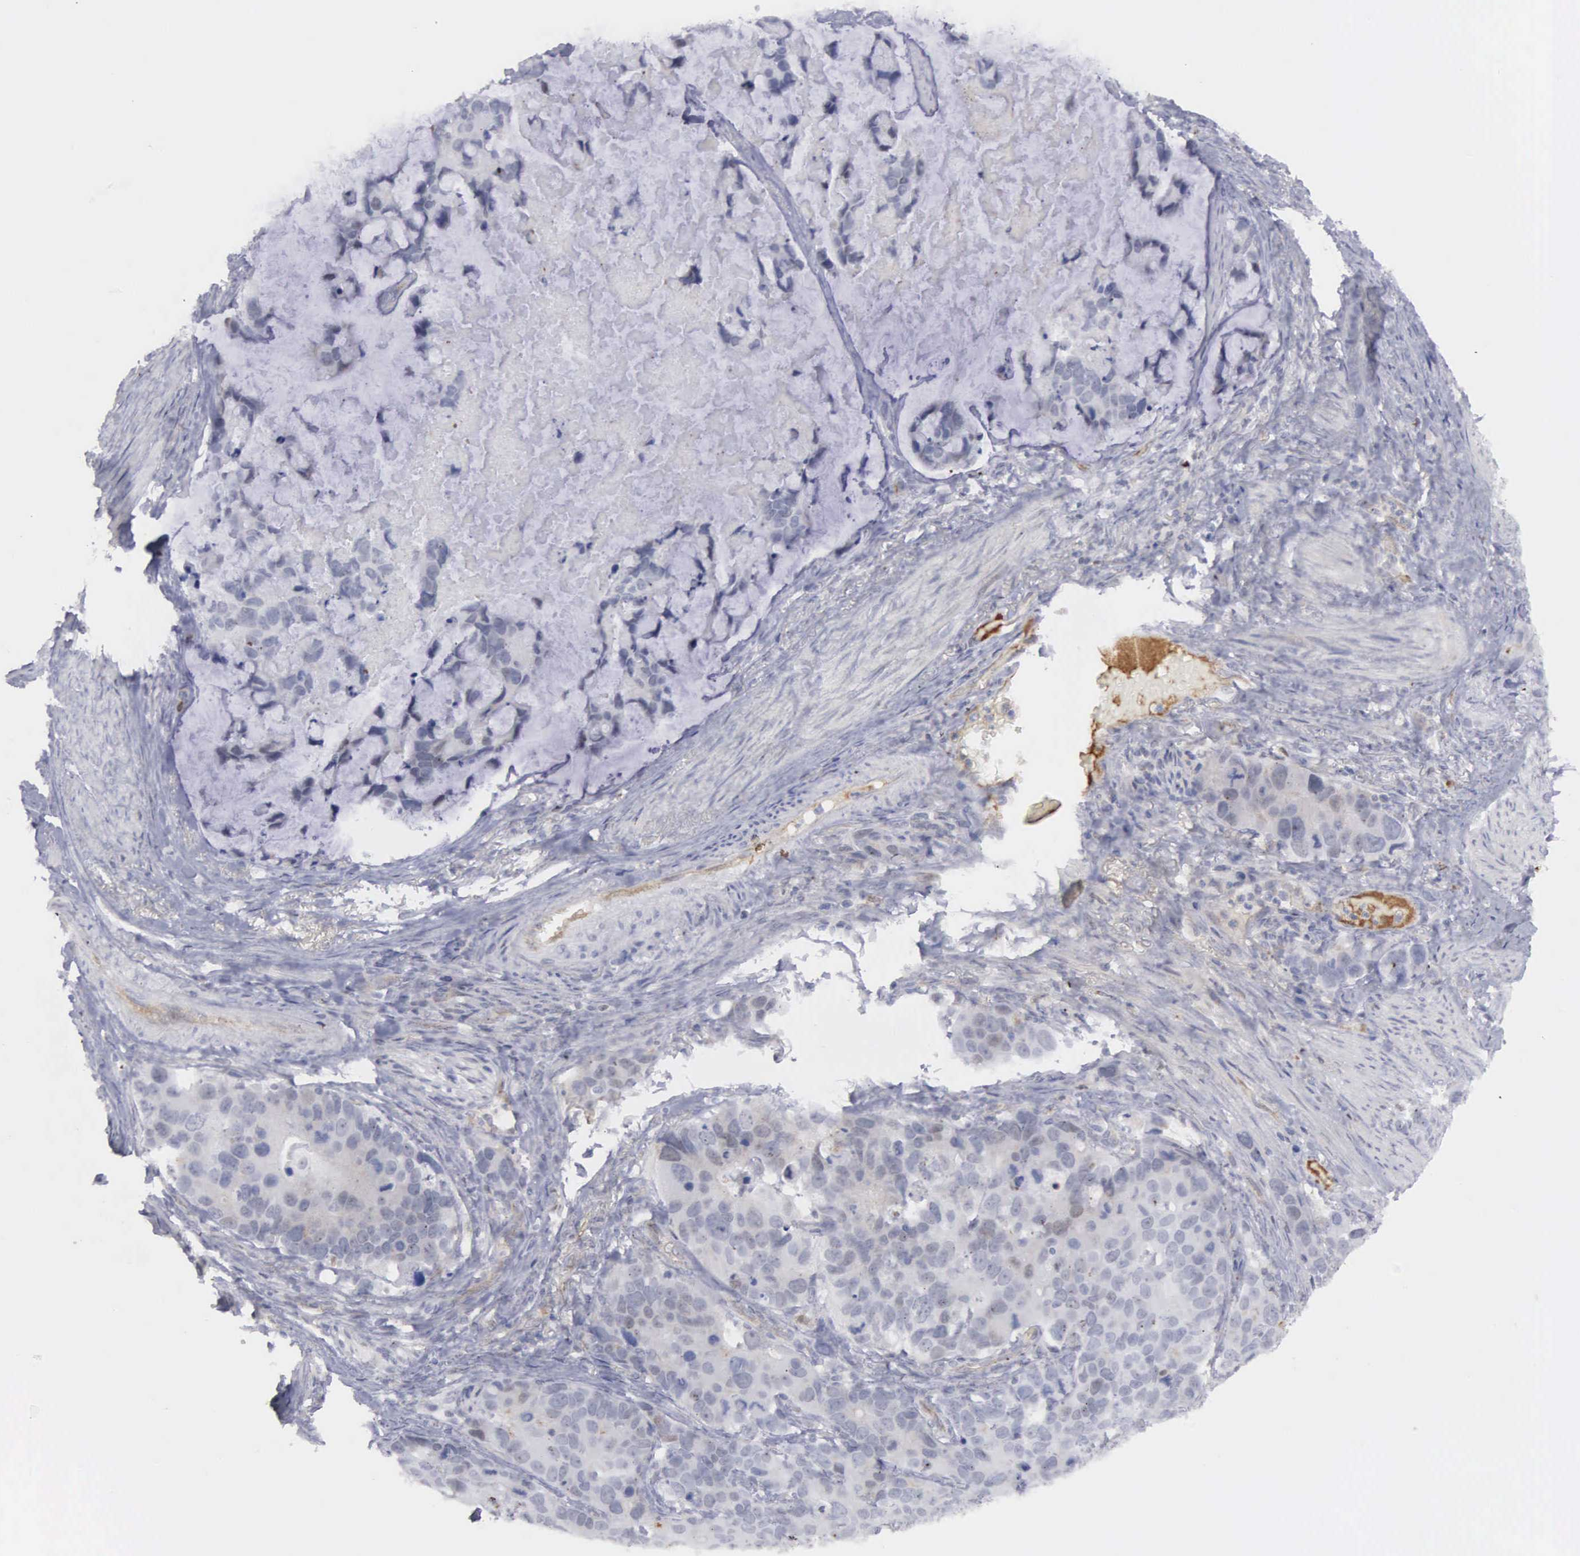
{"staining": {"intensity": "weak", "quantity": "<25%", "location": "cytoplasmic/membranous,nuclear"}, "tissue": "stomach cancer", "cell_type": "Tumor cells", "image_type": "cancer", "snomed": [{"axis": "morphology", "description": "Adenocarcinoma, NOS"}, {"axis": "topography", "description": "Stomach, upper"}], "caption": "Stomach cancer was stained to show a protein in brown. There is no significant expression in tumor cells.", "gene": "RBPJ", "patient": {"sex": "male", "age": 71}}